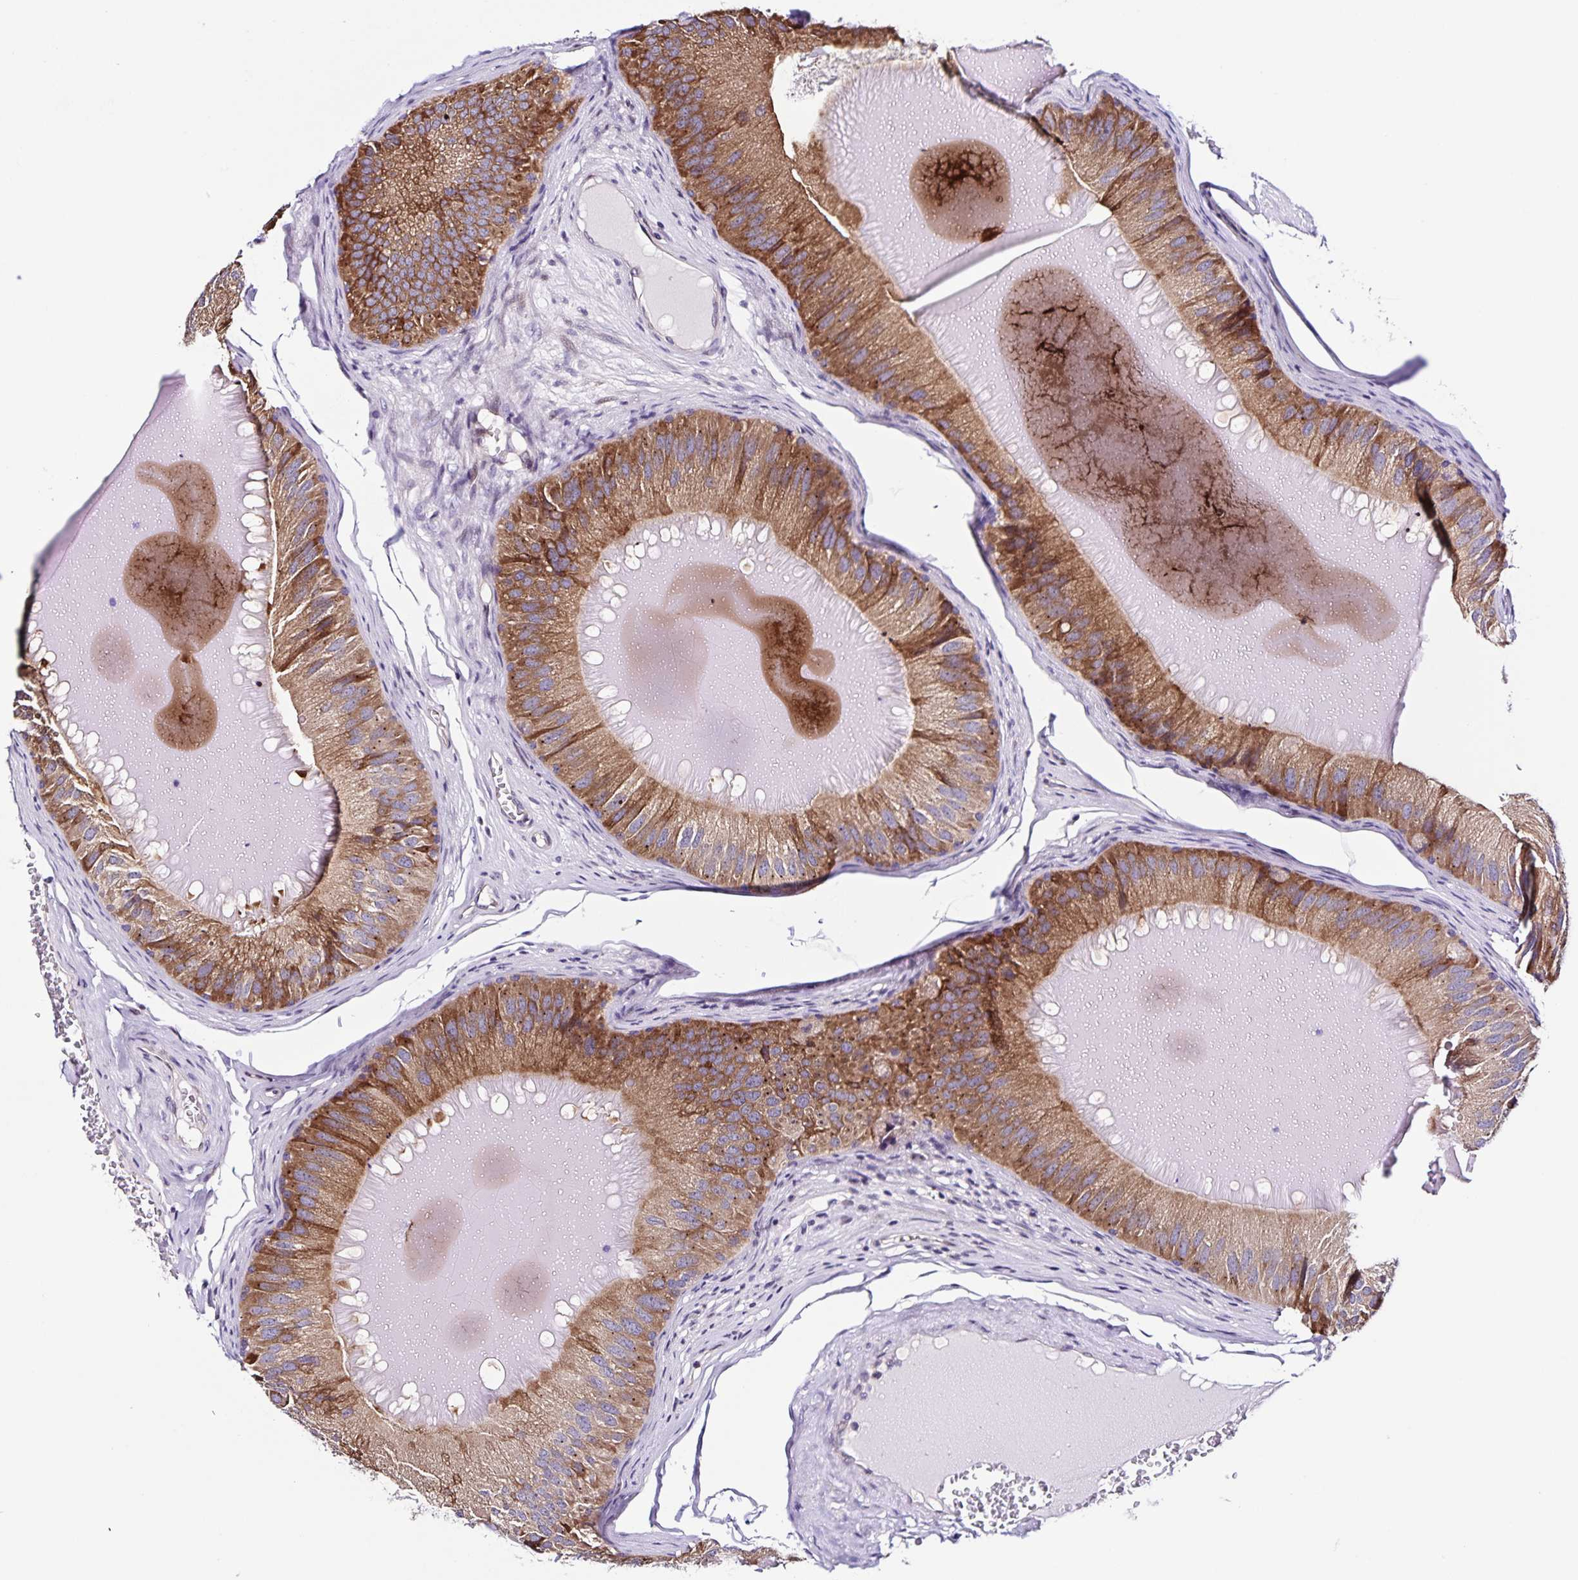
{"staining": {"intensity": "moderate", "quantity": ">75%", "location": "cytoplasmic/membranous"}, "tissue": "epididymis", "cell_type": "Glandular cells", "image_type": "normal", "snomed": [{"axis": "morphology", "description": "Normal tissue, NOS"}, {"axis": "topography", "description": "Epididymis, spermatic cord, NOS"}], "caption": "Glandular cells reveal medium levels of moderate cytoplasmic/membranous expression in approximately >75% of cells in benign epididymis.", "gene": "RNFT2", "patient": {"sex": "male", "age": 39}}